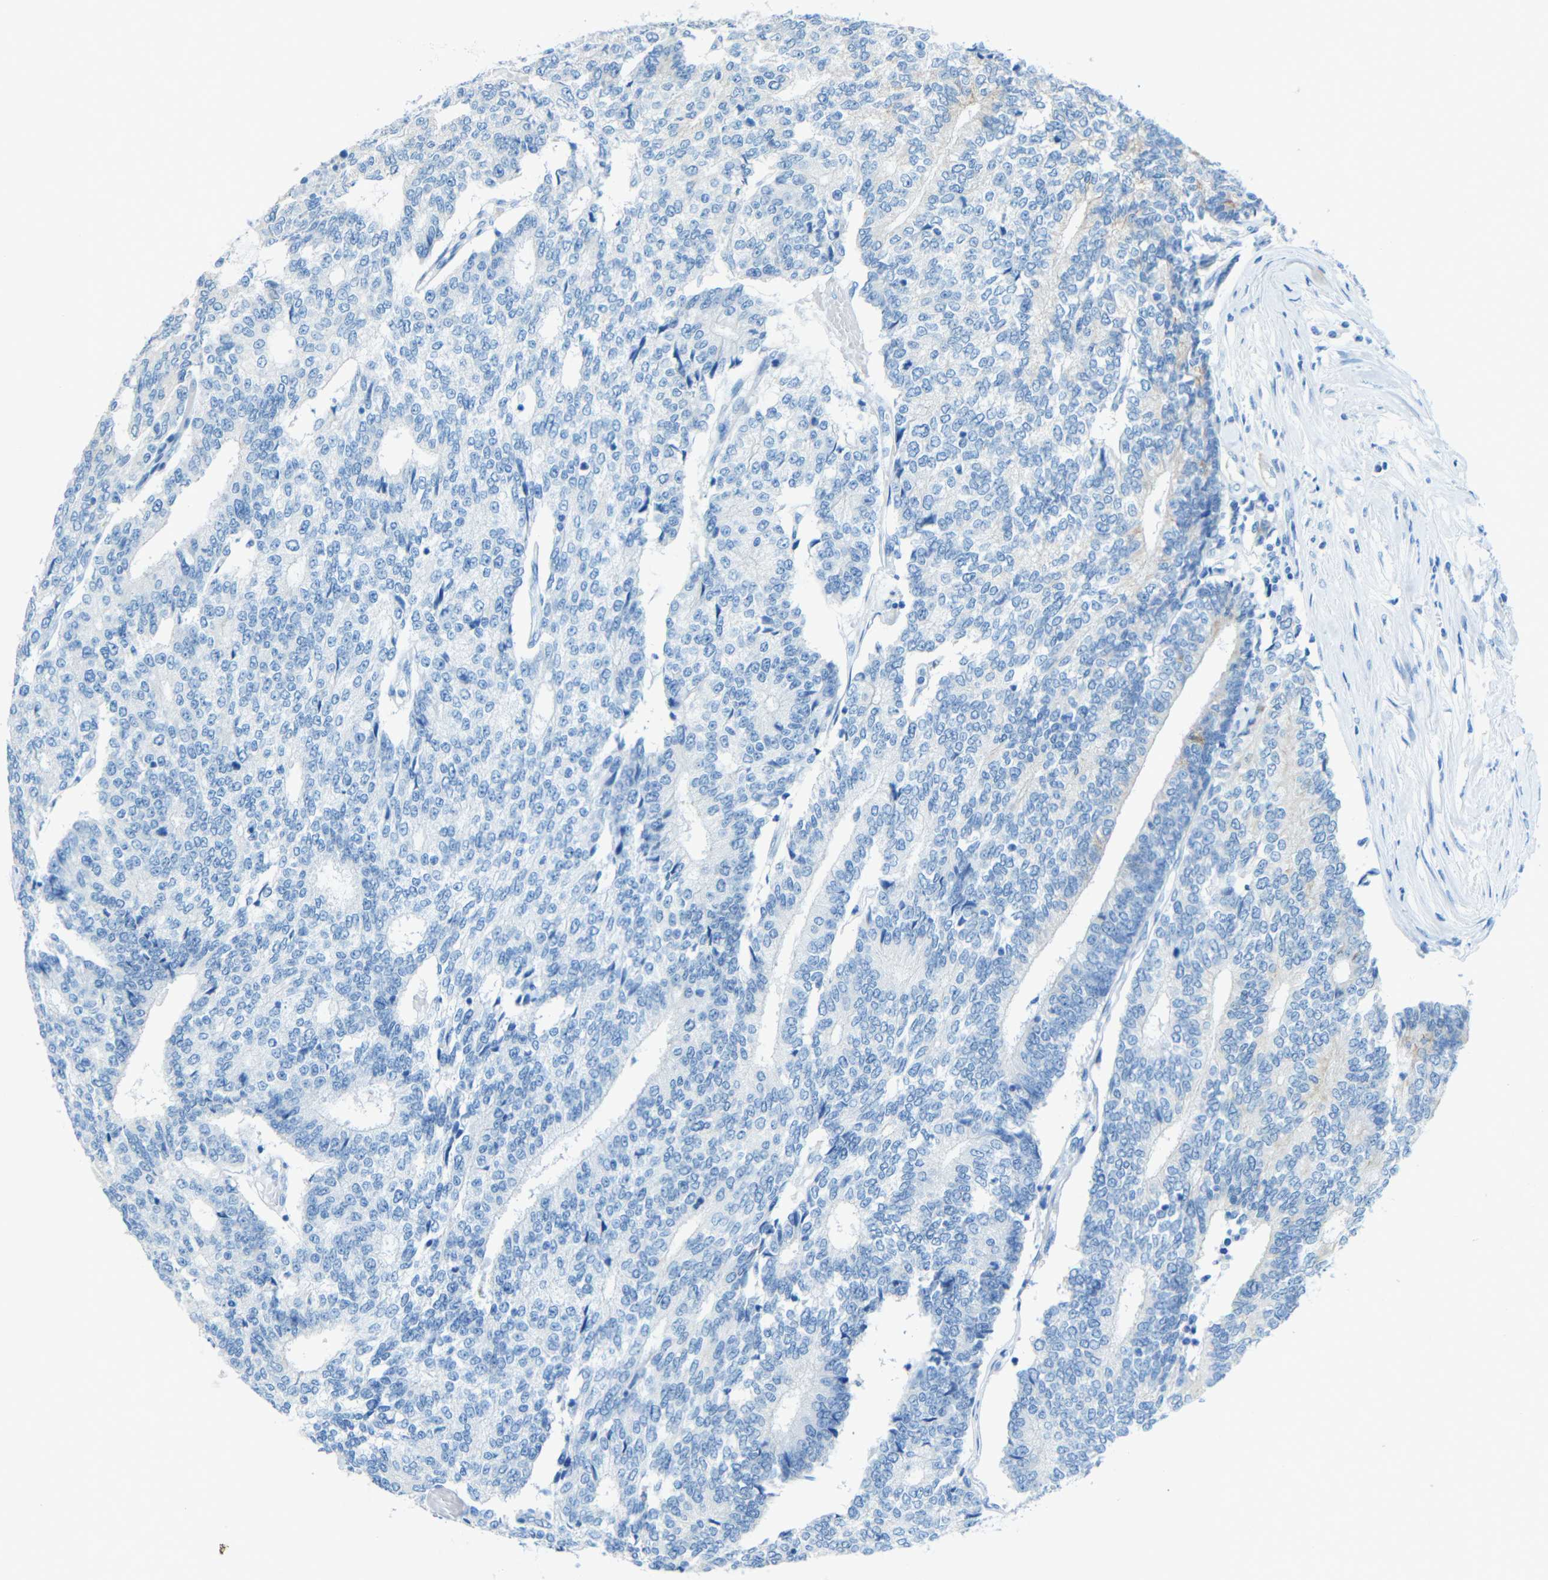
{"staining": {"intensity": "negative", "quantity": "none", "location": "none"}, "tissue": "prostate cancer", "cell_type": "Tumor cells", "image_type": "cancer", "snomed": [{"axis": "morphology", "description": "Normal tissue, NOS"}, {"axis": "morphology", "description": "Adenocarcinoma, High grade"}, {"axis": "topography", "description": "Prostate"}, {"axis": "topography", "description": "Seminal veicle"}], "caption": "Prostate cancer stained for a protein using immunohistochemistry displays no positivity tumor cells.", "gene": "TUBB4B", "patient": {"sex": "male", "age": 55}}